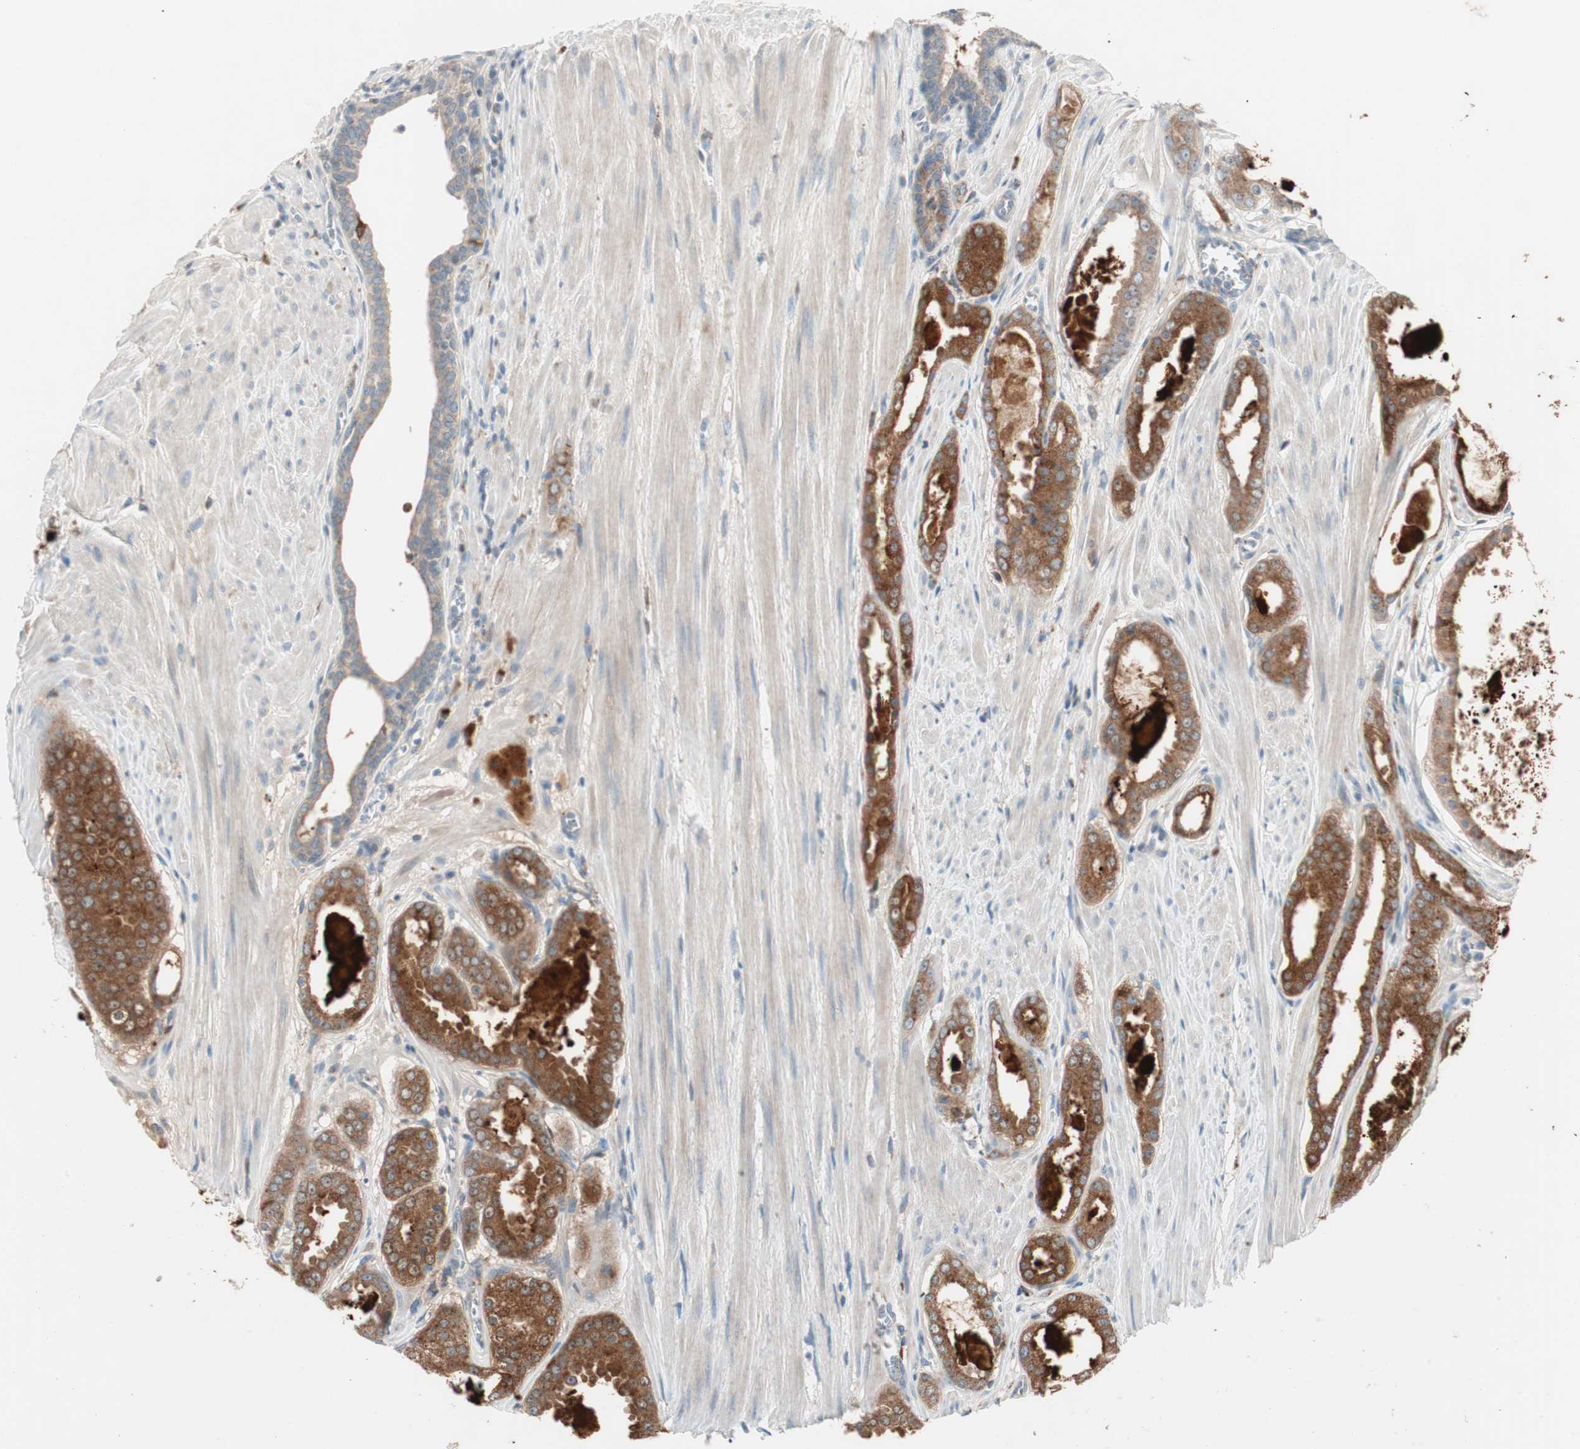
{"staining": {"intensity": "strong", "quantity": ">75%", "location": "cytoplasmic/membranous"}, "tissue": "prostate cancer", "cell_type": "Tumor cells", "image_type": "cancer", "snomed": [{"axis": "morphology", "description": "Adenocarcinoma, Low grade"}, {"axis": "topography", "description": "Prostate"}], "caption": "Prostate adenocarcinoma (low-grade) stained with a brown dye shows strong cytoplasmic/membranous positive positivity in approximately >75% of tumor cells.", "gene": "FGFR4", "patient": {"sex": "male", "age": 57}}